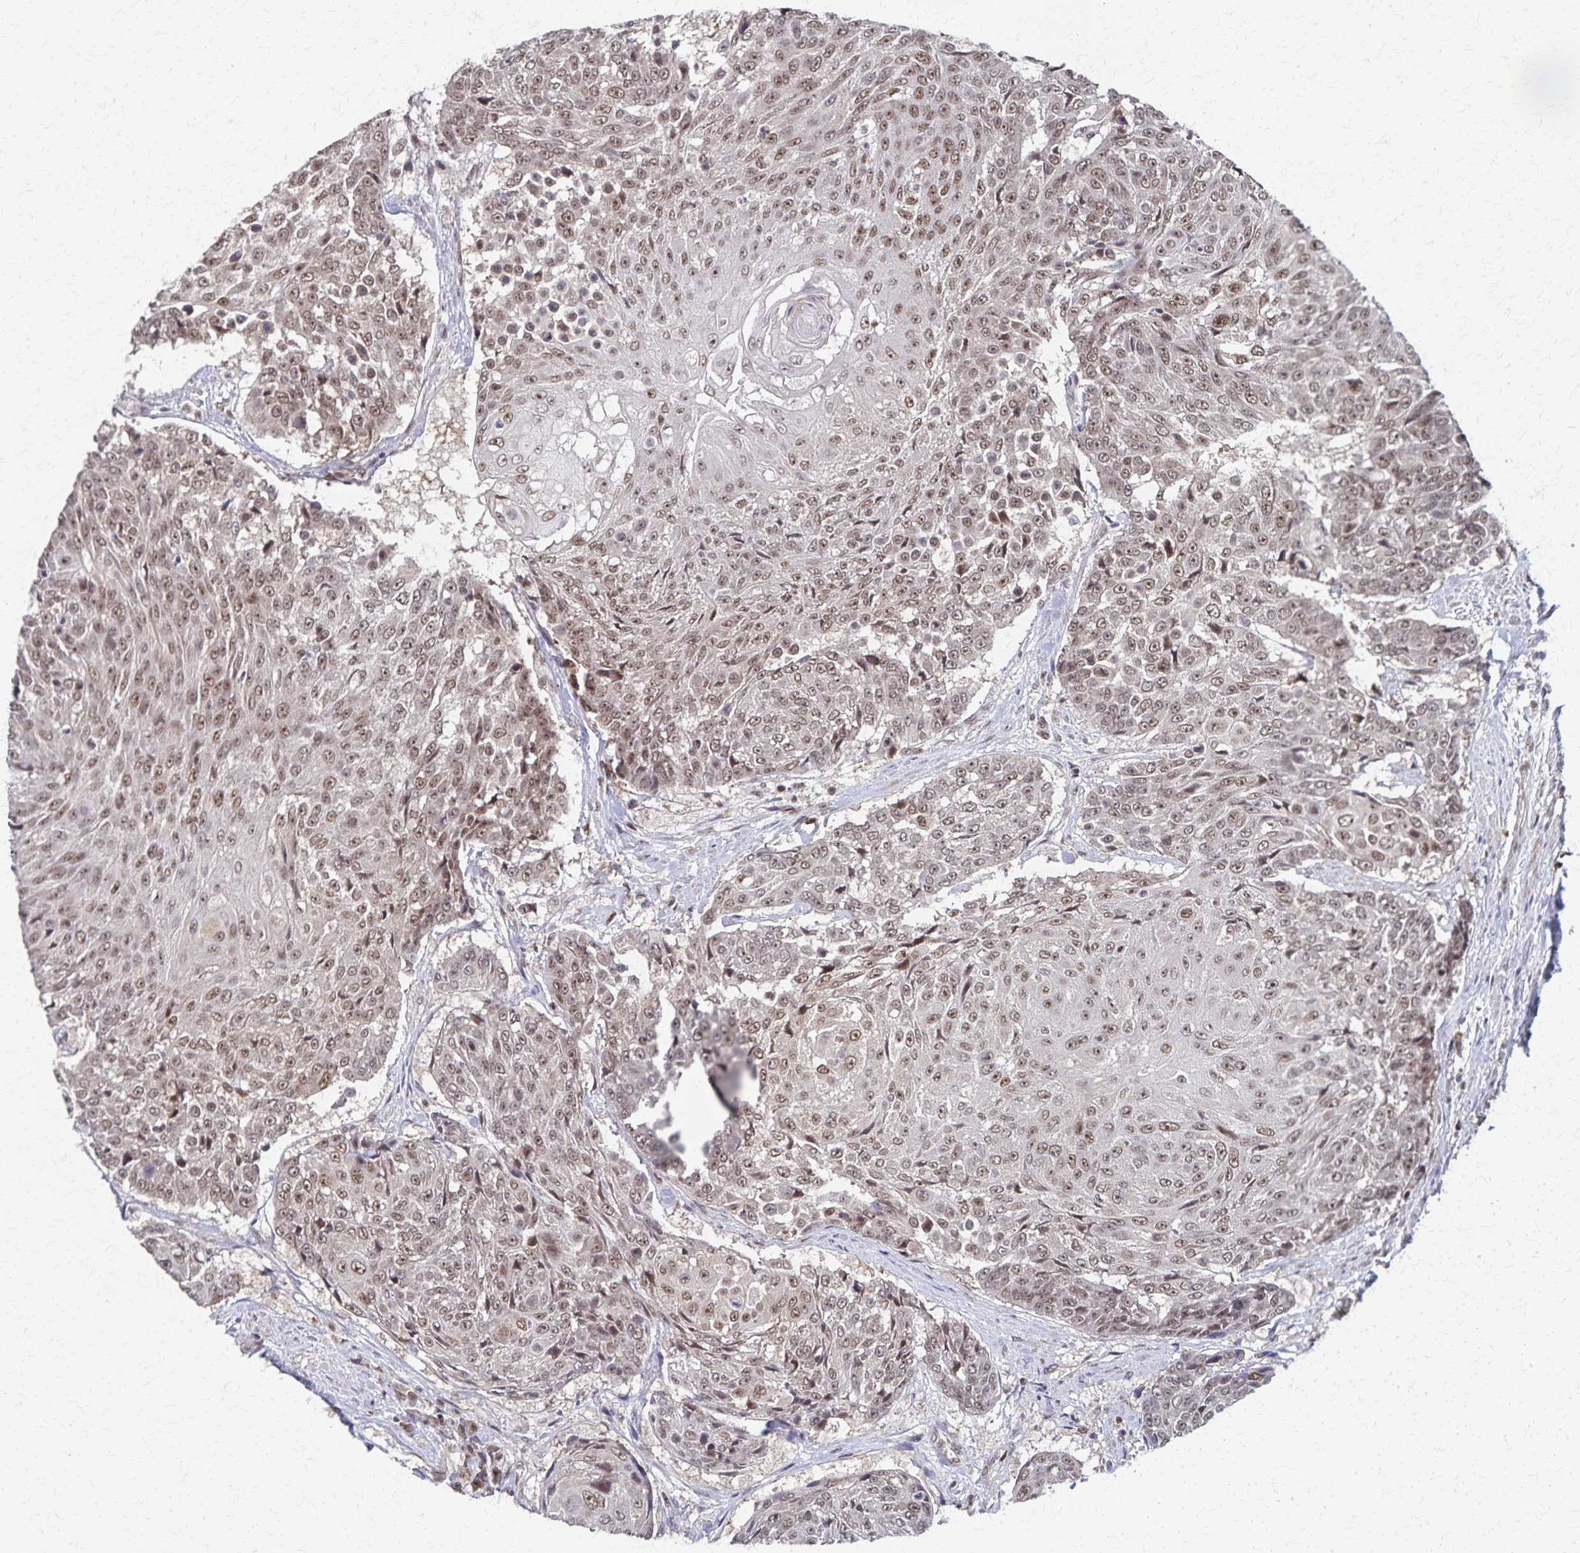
{"staining": {"intensity": "moderate", "quantity": ">75%", "location": "nuclear"}, "tissue": "urothelial cancer", "cell_type": "Tumor cells", "image_type": "cancer", "snomed": [{"axis": "morphology", "description": "Urothelial carcinoma, High grade"}, {"axis": "topography", "description": "Urinary bladder"}], "caption": "IHC (DAB) staining of human urothelial cancer shows moderate nuclear protein positivity in approximately >75% of tumor cells. (IHC, brightfield microscopy, high magnification).", "gene": "GTF2B", "patient": {"sex": "female", "age": 63}}